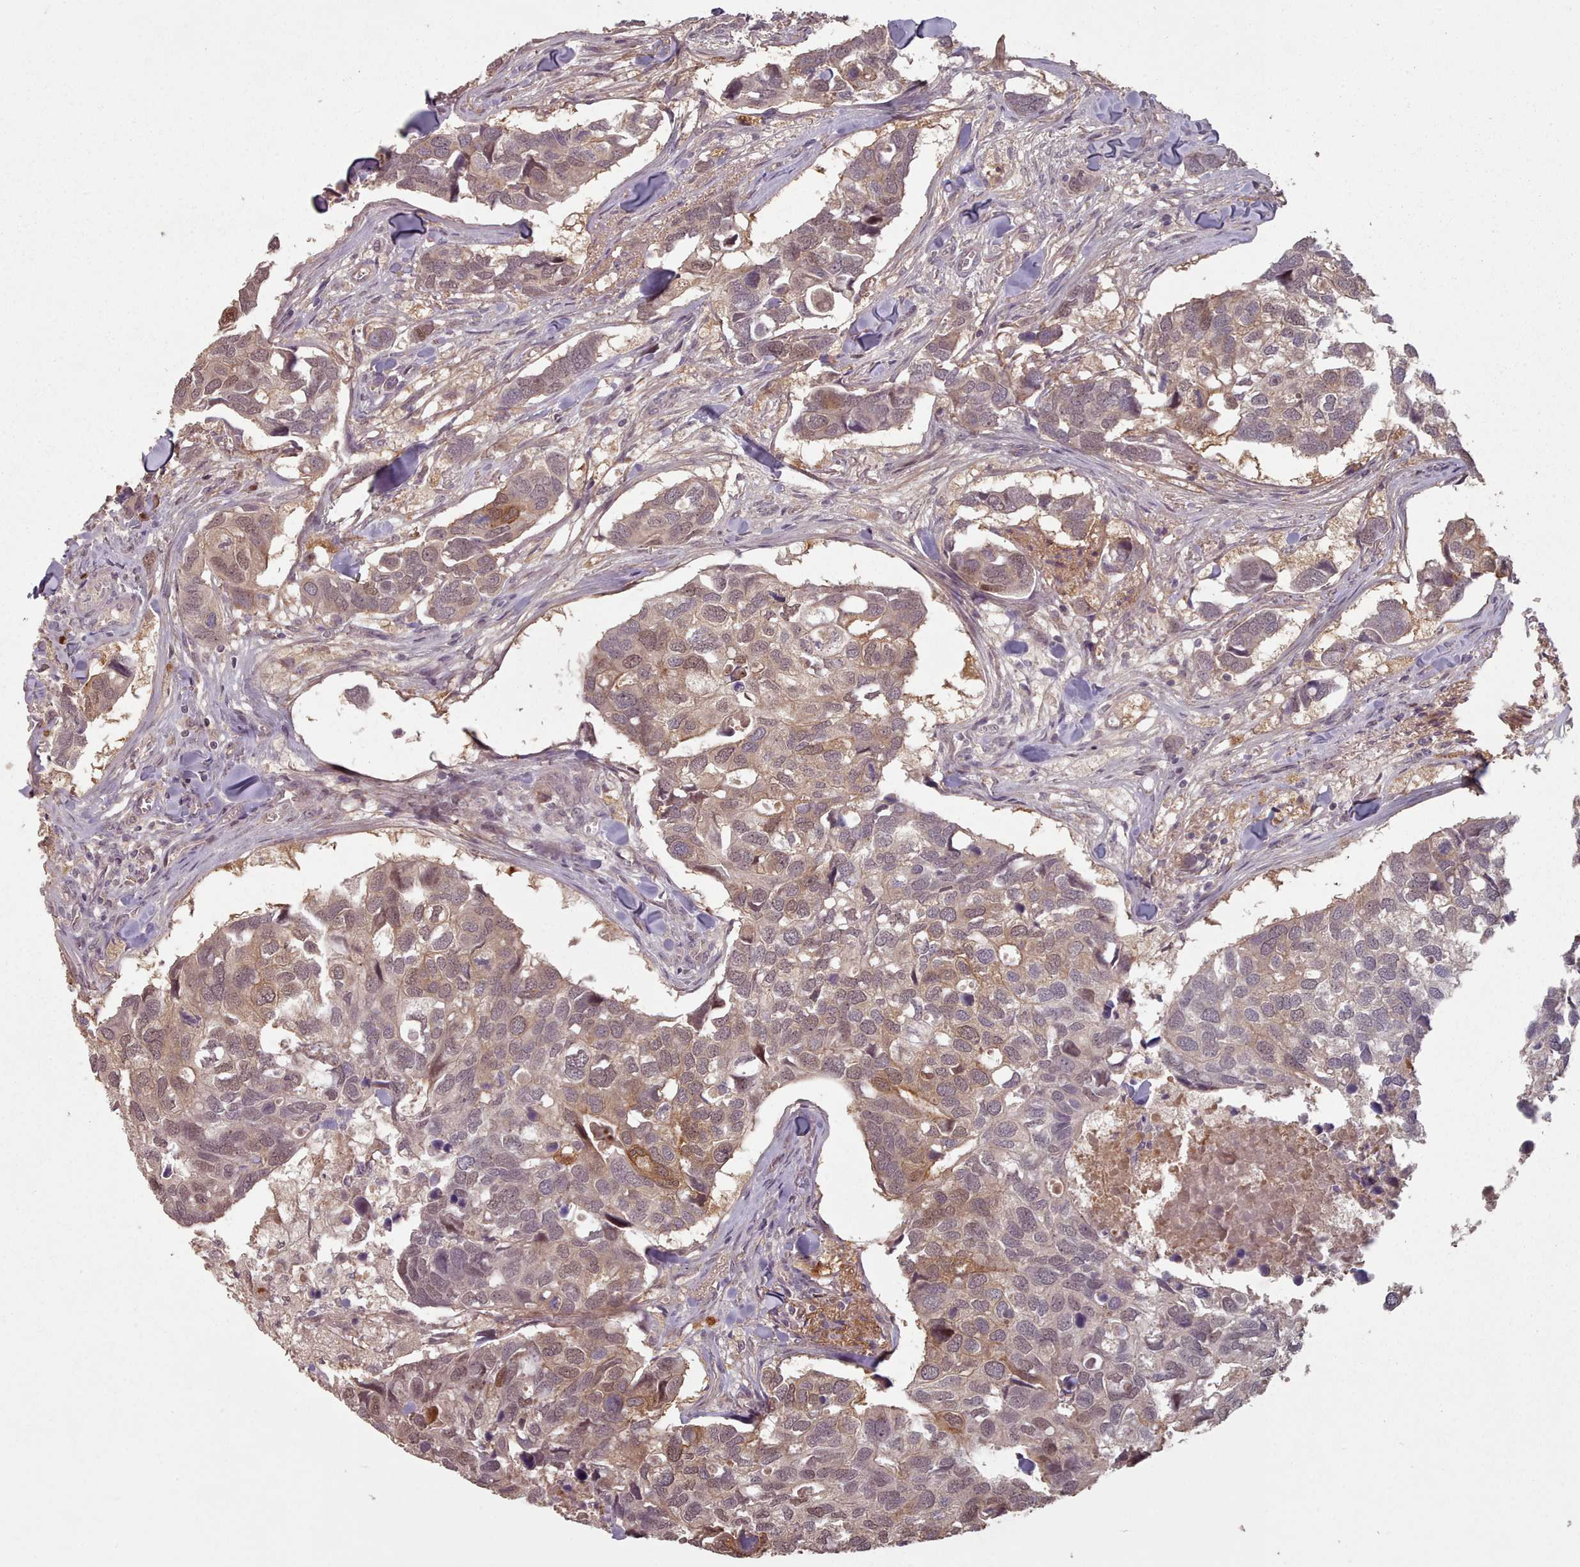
{"staining": {"intensity": "moderate", "quantity": "25%-75%", "location": "cytoplasmic/membranous,nuclear"}, "tissue": "breast cancer", "cell_type": "Tumor cells", "image_type": "cancer", "snomed": [{"axis": "morphology", "description": "Duct carcinoma"}, {"axis": "topography", "description": "Breast"}], "caption": "Protein expression by immunohistochemistry reveals moderate cytoplasmic/membranous and nuclear staining in about 25%-75% of tumor cells in breast cancer.", "gene": "ERCC6L", "patient": {"sex": "female", "age": 83}}